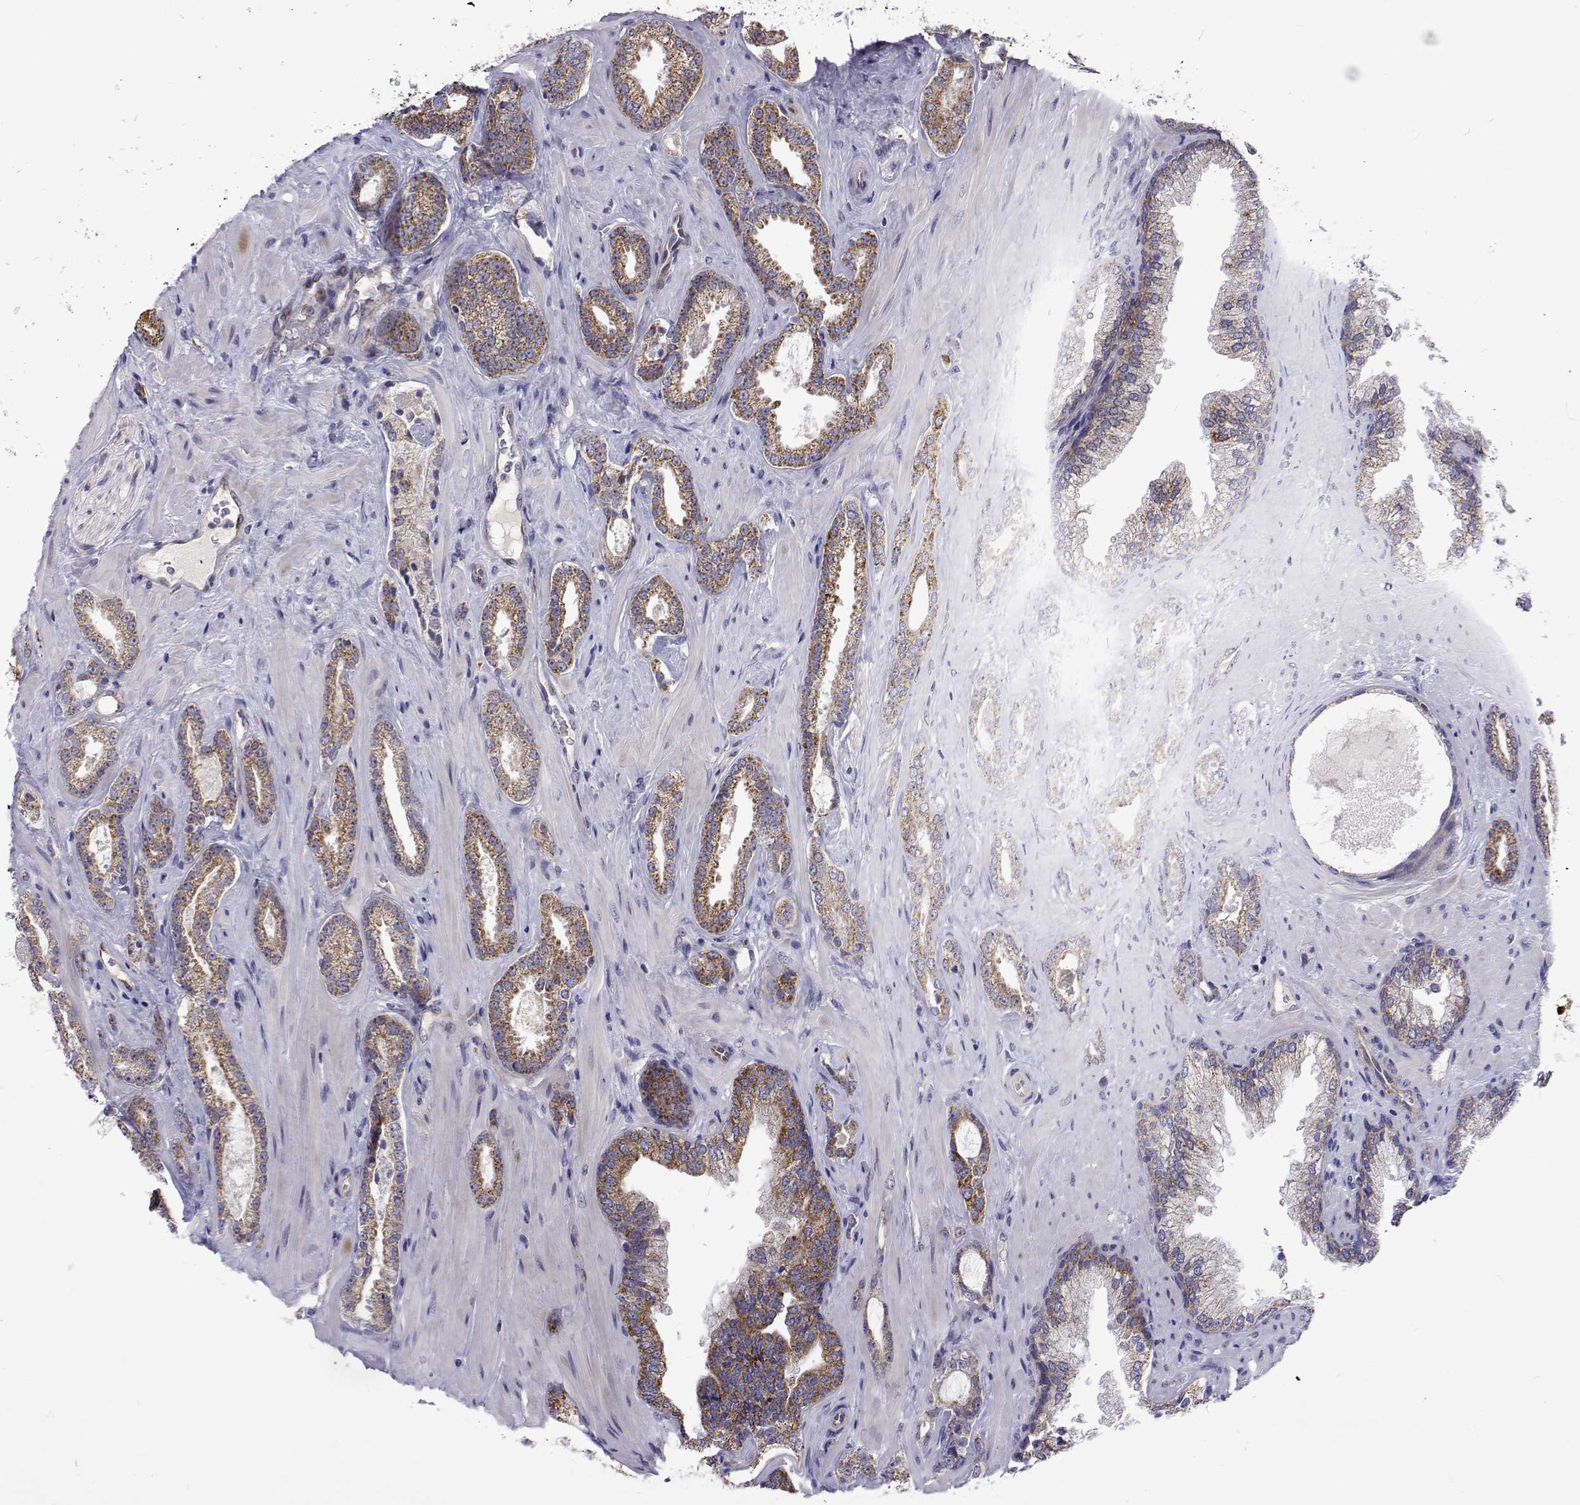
{"staining": {"intensity": "moderate", "quantity": ">75%", "location": "cytoplasmic/membranous"}, "tissue": "prostate cancer", "cell_type": "Tumor cells", "image_type": "cancer", "snomed": [{"axis": "morphology", "description": "Adenocarcinoma, Low grade"}, {"axis": "topography", "description": "Prostate"}], "caption": "Protein staining by IHC exhibits moderate cytoplasmic/membranous staining in about >75% of tumor cells in prostate adenocarcinoma (low-grade). (DAB (3,3'-diaminobenzidine) = brown stain, brightfield microscopy at high magnification).", "gene": "DHTKD1", "patient": {"sex": "male", "age": 61}}